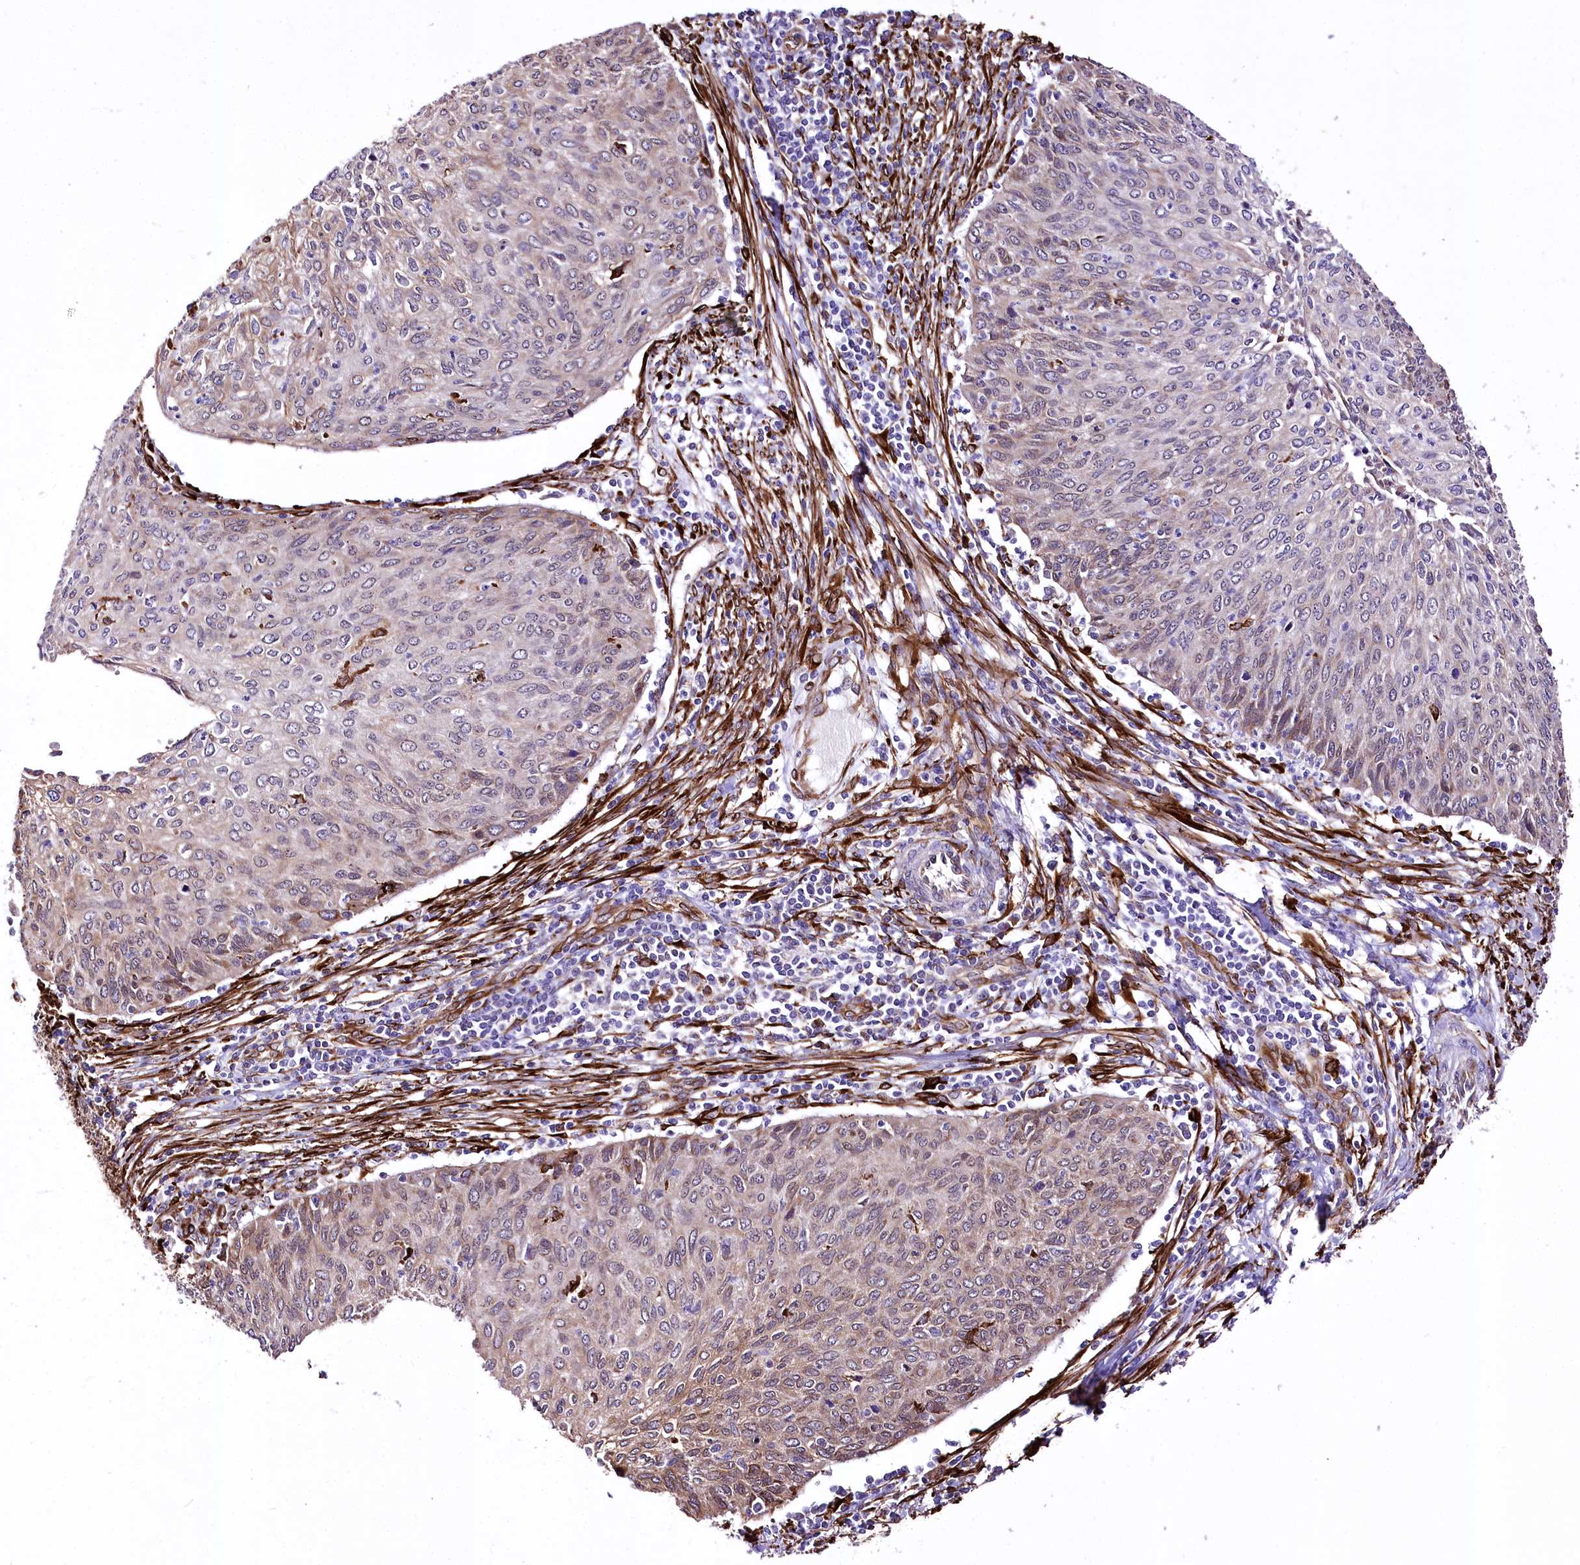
{"staining": {"intensity": "weak", "quantity": "25%-75%", "location": "cytoplasmic/membranous"}, "tissue": "cervical cancer", "cell_type": "Tumor cells", "image_type": "cancer", "snomed": [{"axis": "morphology", "description": "Squamous cell carcinoma, NOS"}, {"axis": "topography", "description": "Cervix"}], "caption": "Approximately 25%-75% of tumor cells in human squamous cell carcinoma (cervical) display weak cytoplasmic/membranous protein staining as visualized by brown immunohistochemical staining.", "gene": "WWC1", "patient": {"sex": "female", "age": 38}}